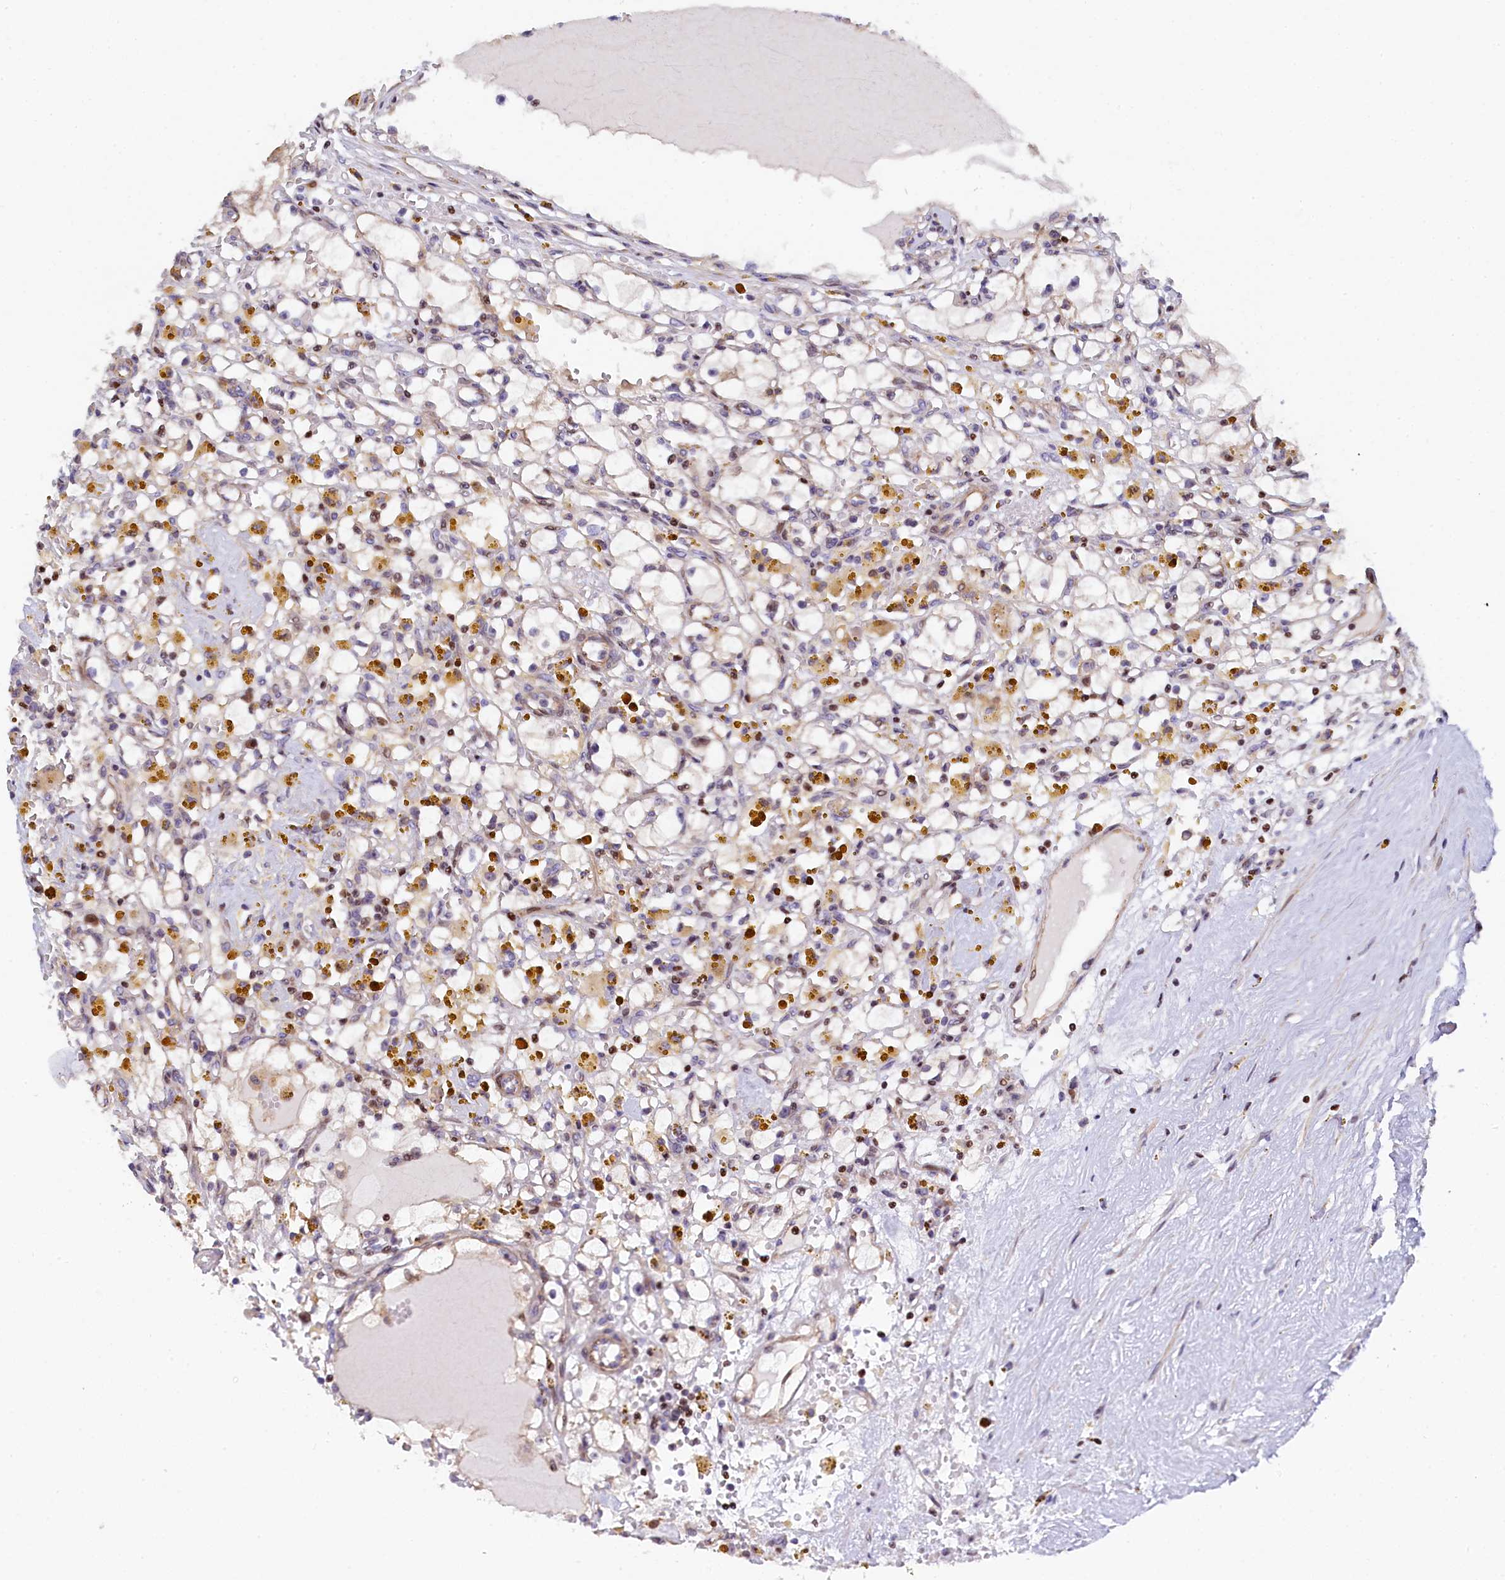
{"staining": {"intensity": "negative", "quantity": "none", "location": "none"}, "tissue": "renal cancer", "cell_type": "Tumor cells", "image_type": "cancer", "snomed": [{"axis": "morphology", "description": "Adenocarcinoma, NOS"}, {"axis": "topography", "description": "Kidney"}], "caption": "Tumor cells show no significant positivity in renal cancer (adenocarcinoma).", "gene": "TGDS", "patient": {"sex": "male", "age": 56}}